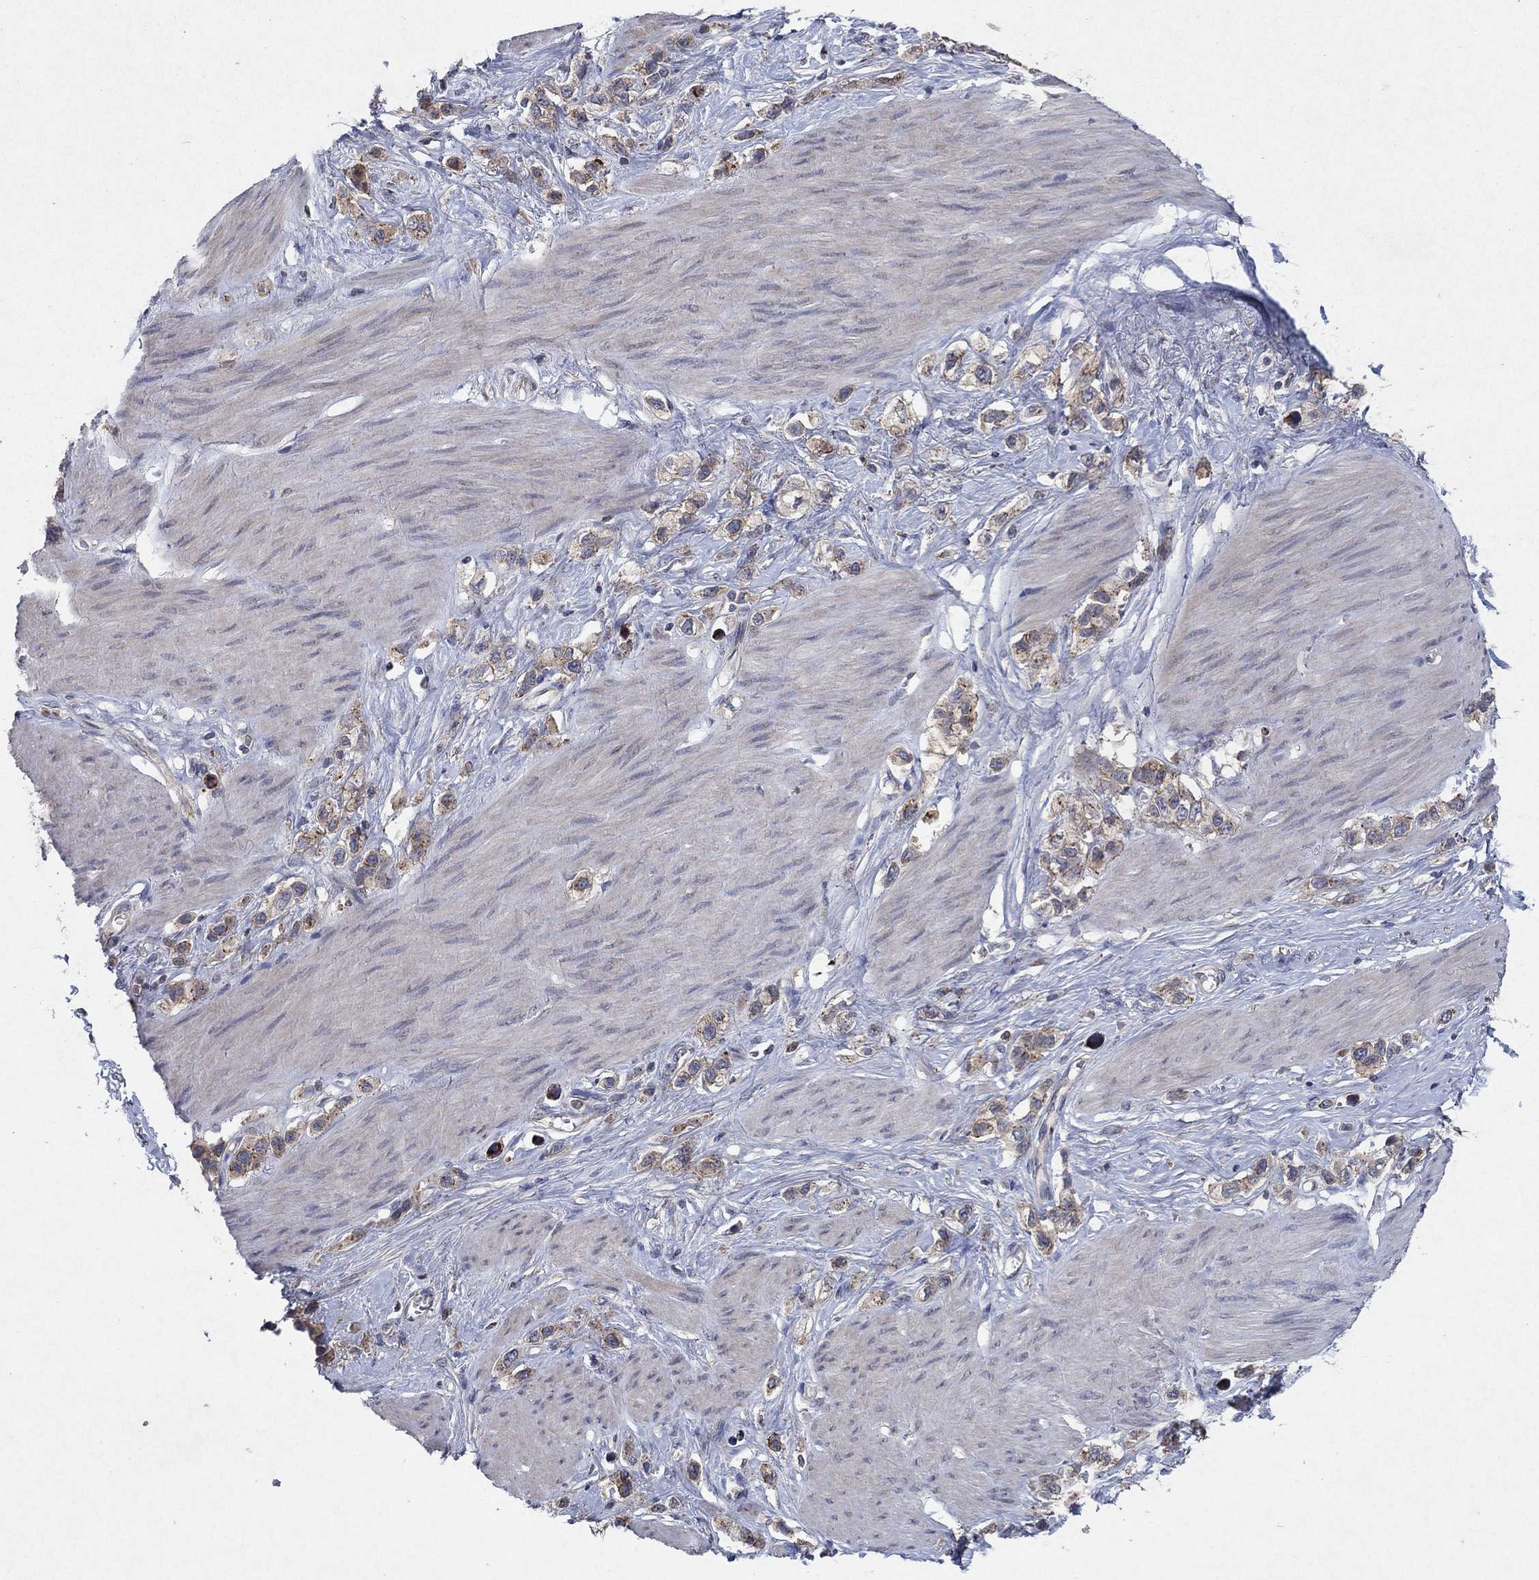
{"staining": {"intensity": "moderate", "quantity": "25%-75%", "location": "cytoplasmic/membranous"}, "tissue": "stomach cancer", "cell_type": "Tumor cells", "image_type": "cancer", "snomed": [{"axis": "morphology", "description": "Normal tissue, NOS"}, {"axis": "morphology", "description": "Adenocarcinoma, NOS"}, {"axis": "morphology", "description": "Adenocarcinoma, High grade"}, {"axis": "topography", "description": "Stomach, upper"}, {"axis": "topography", "description": "Stomach"}], "caption": "Immunohistochemistry (DAB) staining of human stomach adenocarcinoma displays moderate cytoplasmic/membranous protein expression in about 25%-75% of tumor cells. The protein of interest is shown in brown color, while the nuclei are stained blue.", "gene": "FRG1", "patient": {"sex": "female", "age": 65}}